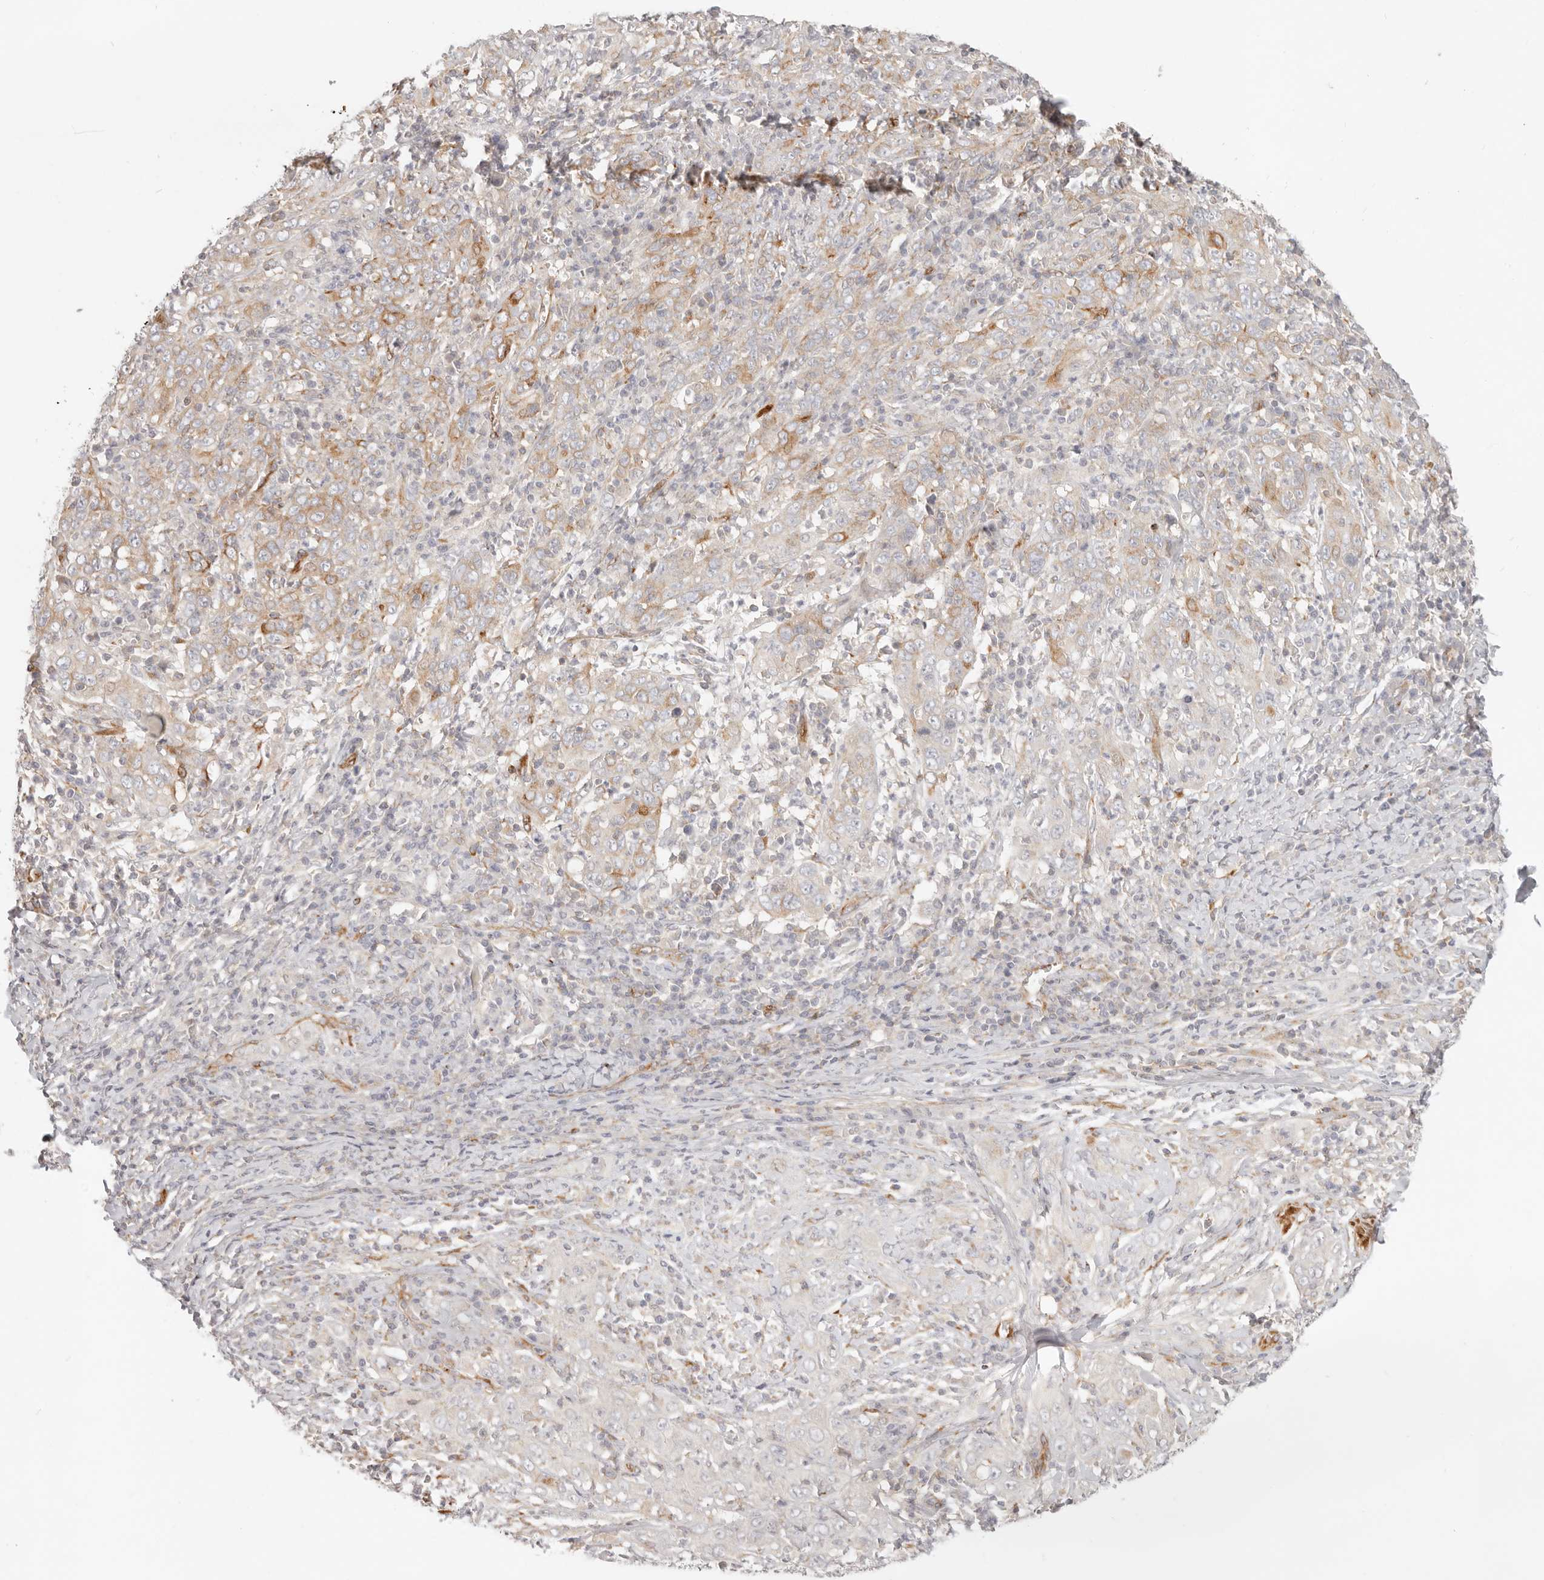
{"staining": {"intensity": "weak", "quantity": "25%-75%", "location": "cytoplasmic/membranous"}, "tissue": "cervical cancer", "cell_type": "Tumor cells", "image_type": "cancer", "snomed": [{"axis": "morphology", "description": "Squamous cell carcinoma, NOS"}, {"axis": "topography", "description": "Cervix"}], "caption": "IHC micrograph of human squamous cell carcinoma (cervical) stained for a protein (brown), which reveals low levels of weak cytoplasmic/membranous positivity in about 25%-75% of tumor cells.", "gene": "SASS6", "patient": {"sex": "female", "age": 46}}